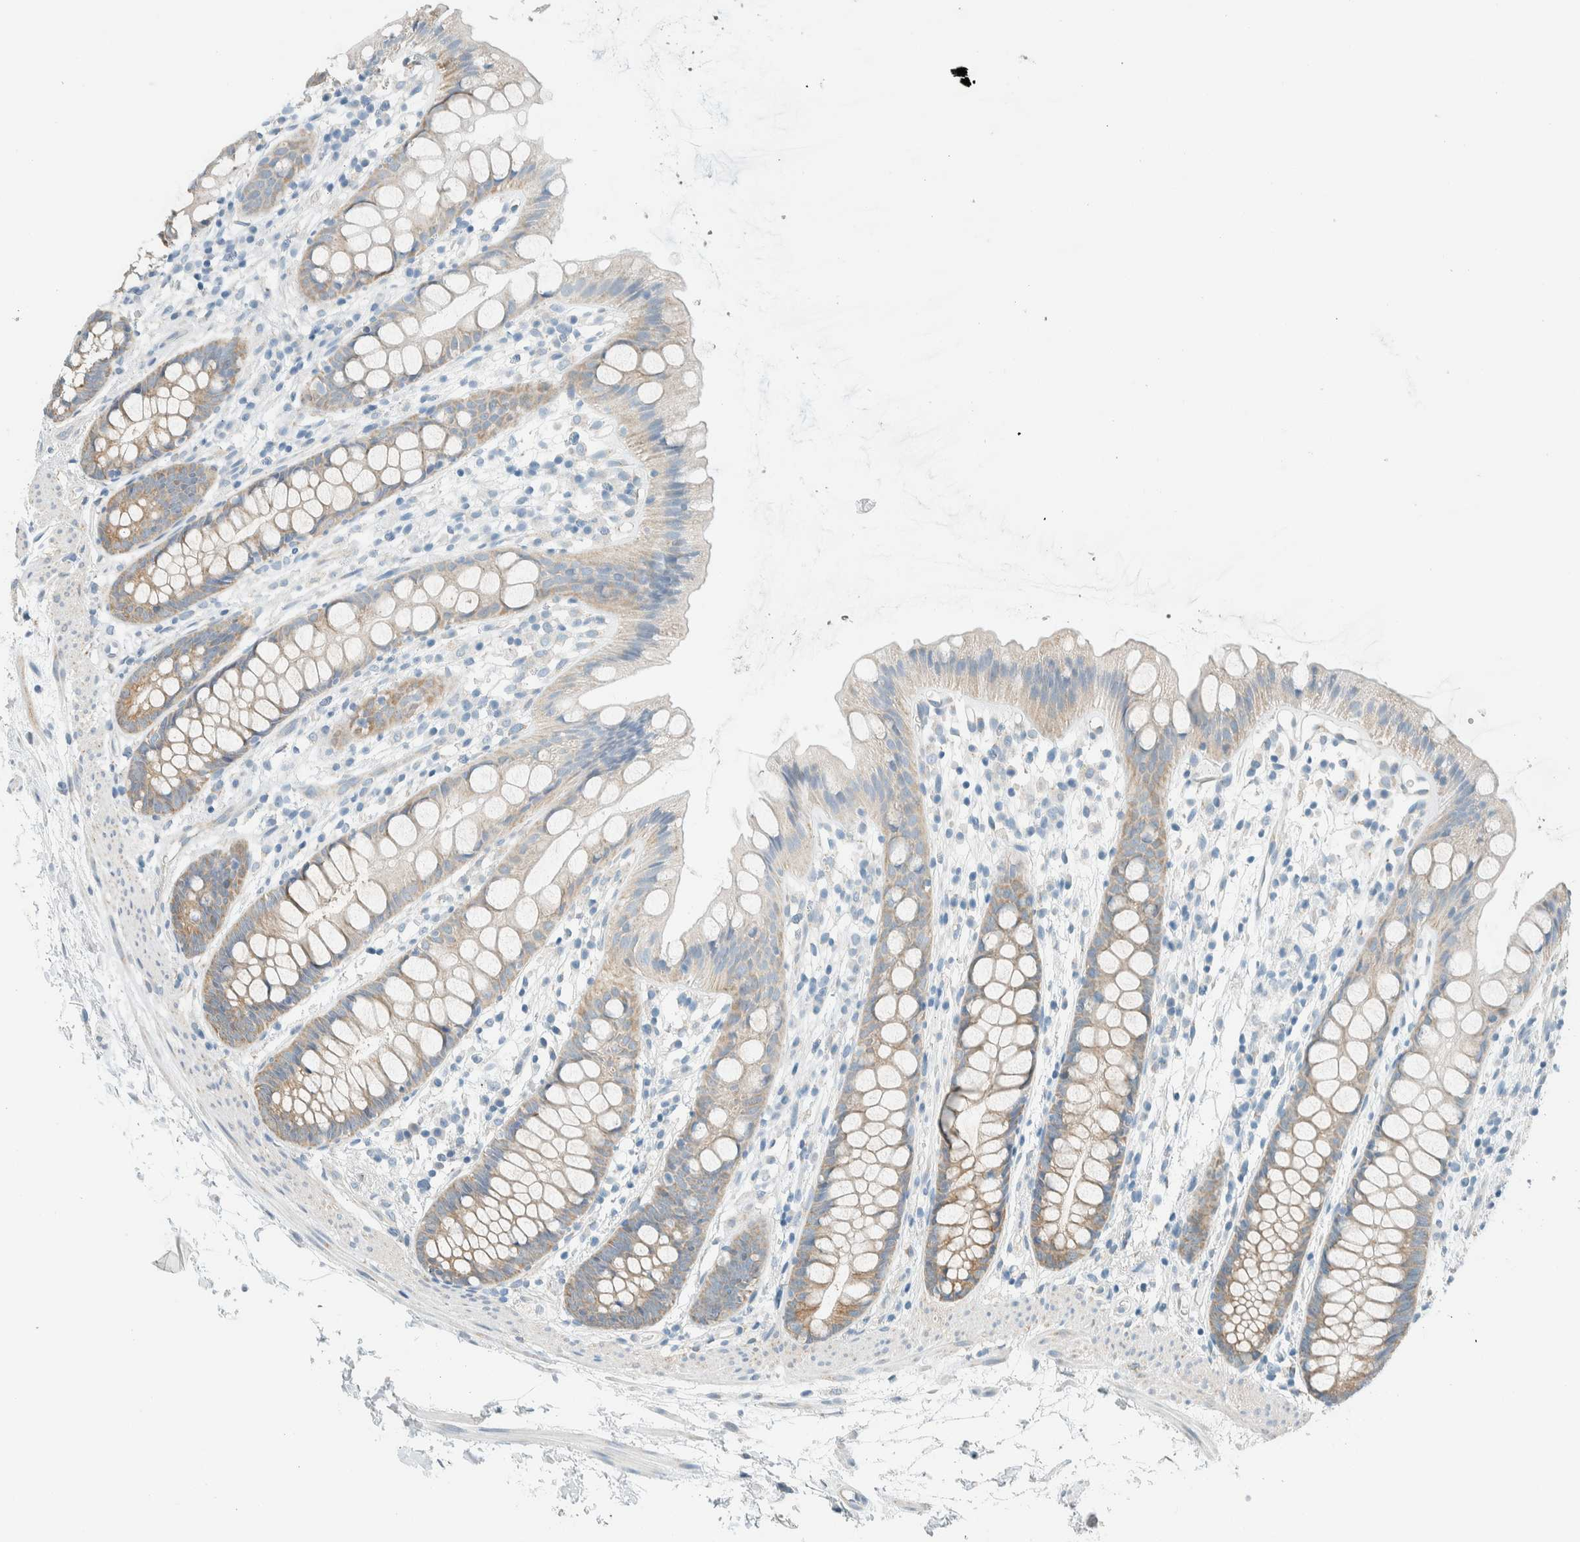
{"staining": {"intensity": "weak", "quantity": "25%-75%", "location": "cytoplasmic/membranous"}, "tissue": "rectum", "cell_type": "Glandular cells", "image_type": "normal", "snomed": [{"axis": "morphology", "description": "Normal tissue, NOS"}, {"axis": "topography", "description": "Rectum"}], "caption": "This photomicrograph reveals IHC staining of unremarkable human rectum, with low weak cytoplasmic/membranous staining in approximately 25%-75% of glandular cells.", "gene": "ALDH7A1", "patient": {"sex": "female", "age": 65}}